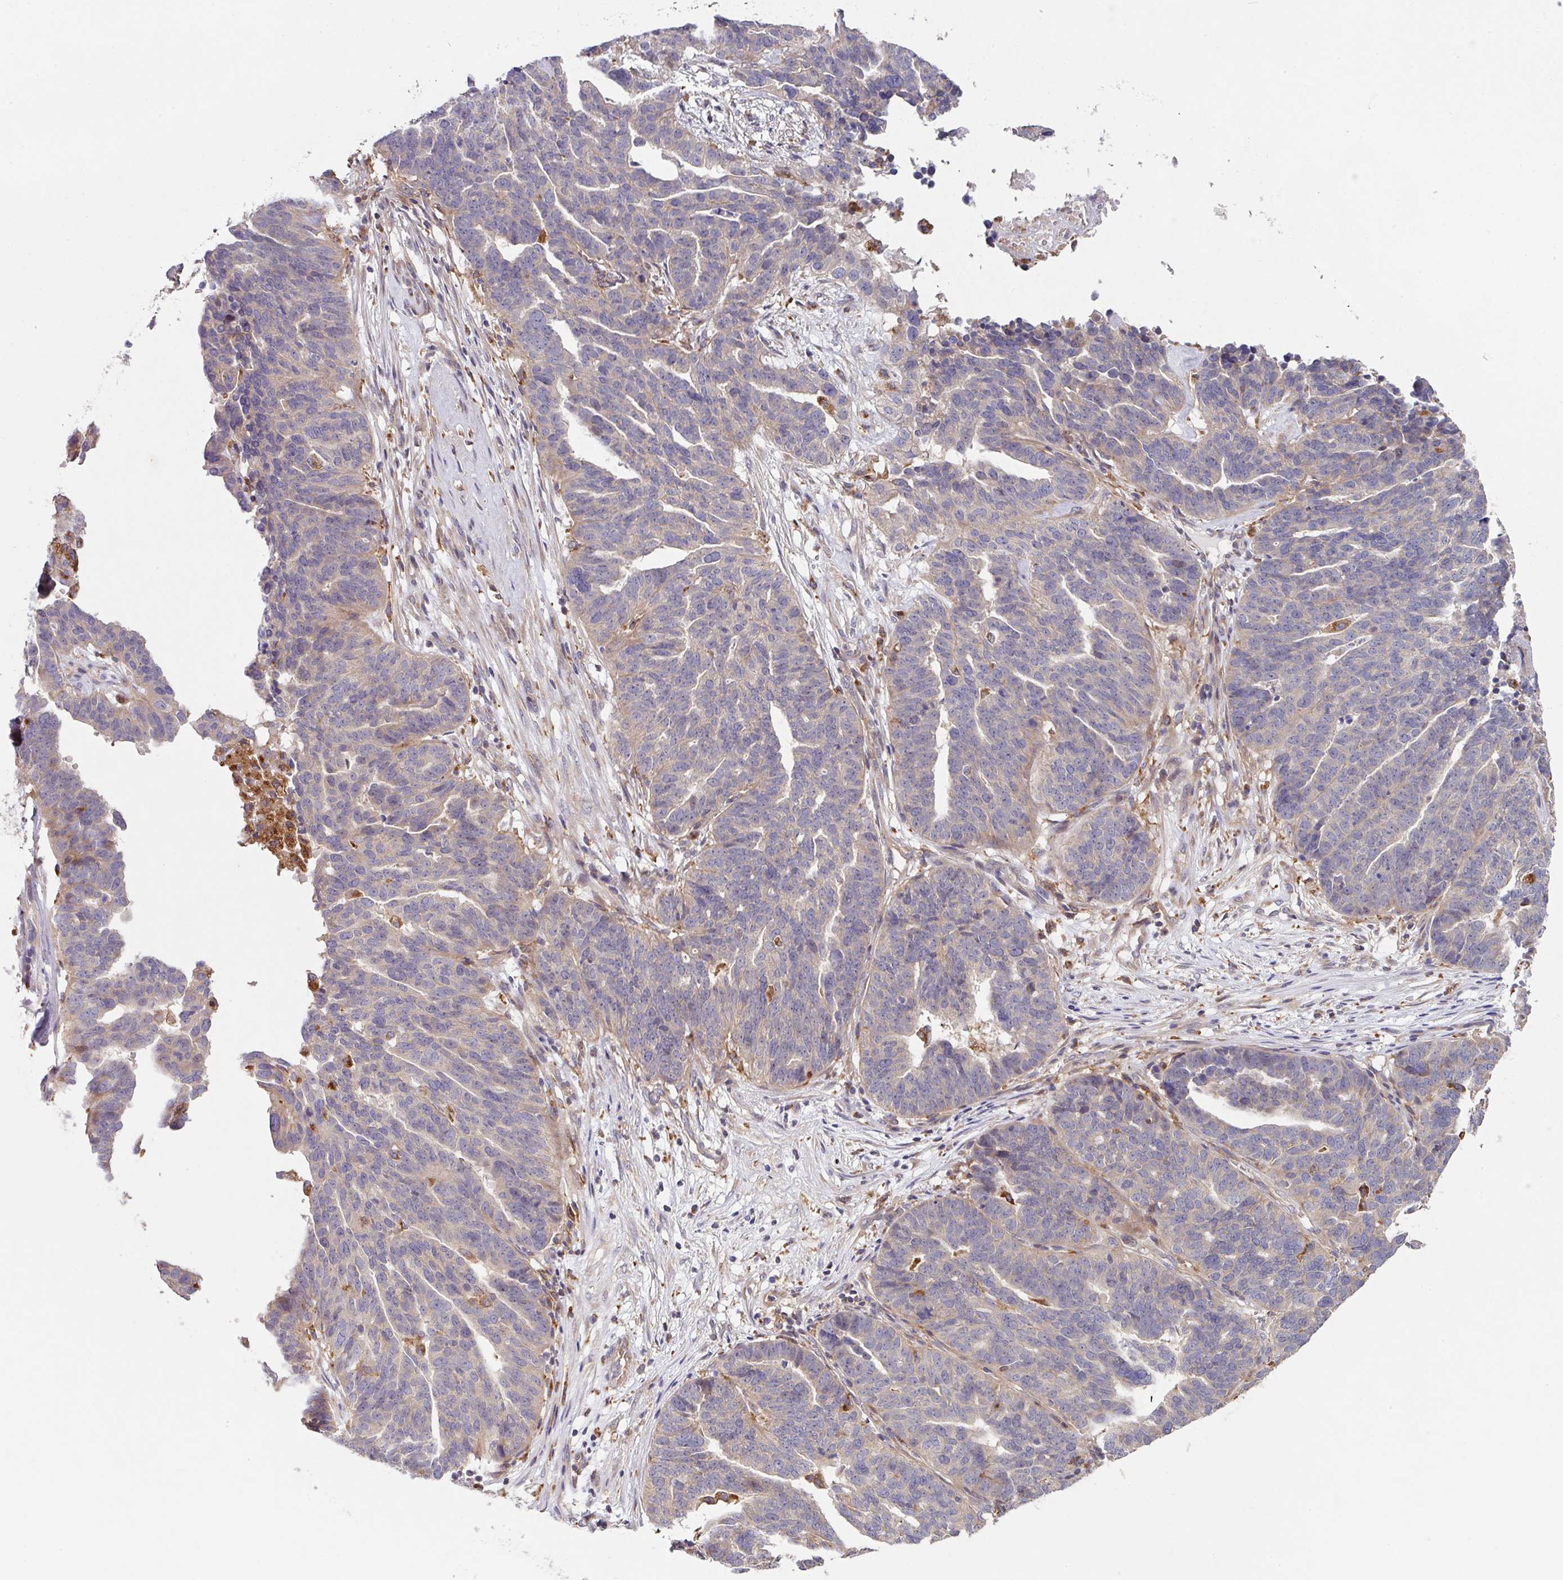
{"staining": {"intensity": "weak", "quantity": "<25%", "location": "cytoplasmic/membranous"}, "tissue": "ovarian cancer", "cell_type": "Tumor cells", "image_type": "cancer", "snomed": [{"axis": "morphology", "description": "Cystadenocarcinoma, serous, NOS"}, {"axis": "topography", "description": "Ovary"}], "caption": "Micrograph shows no protein expression in tumor cells of ovarian serous cystadenocarcinoma tissue. (DAB (3,3'-diaminobenzidine) immunohistochemistry with hematoxylin counter stain).", "gene": "TRIM14", "patient": {"sex": "female", "age": 59}}